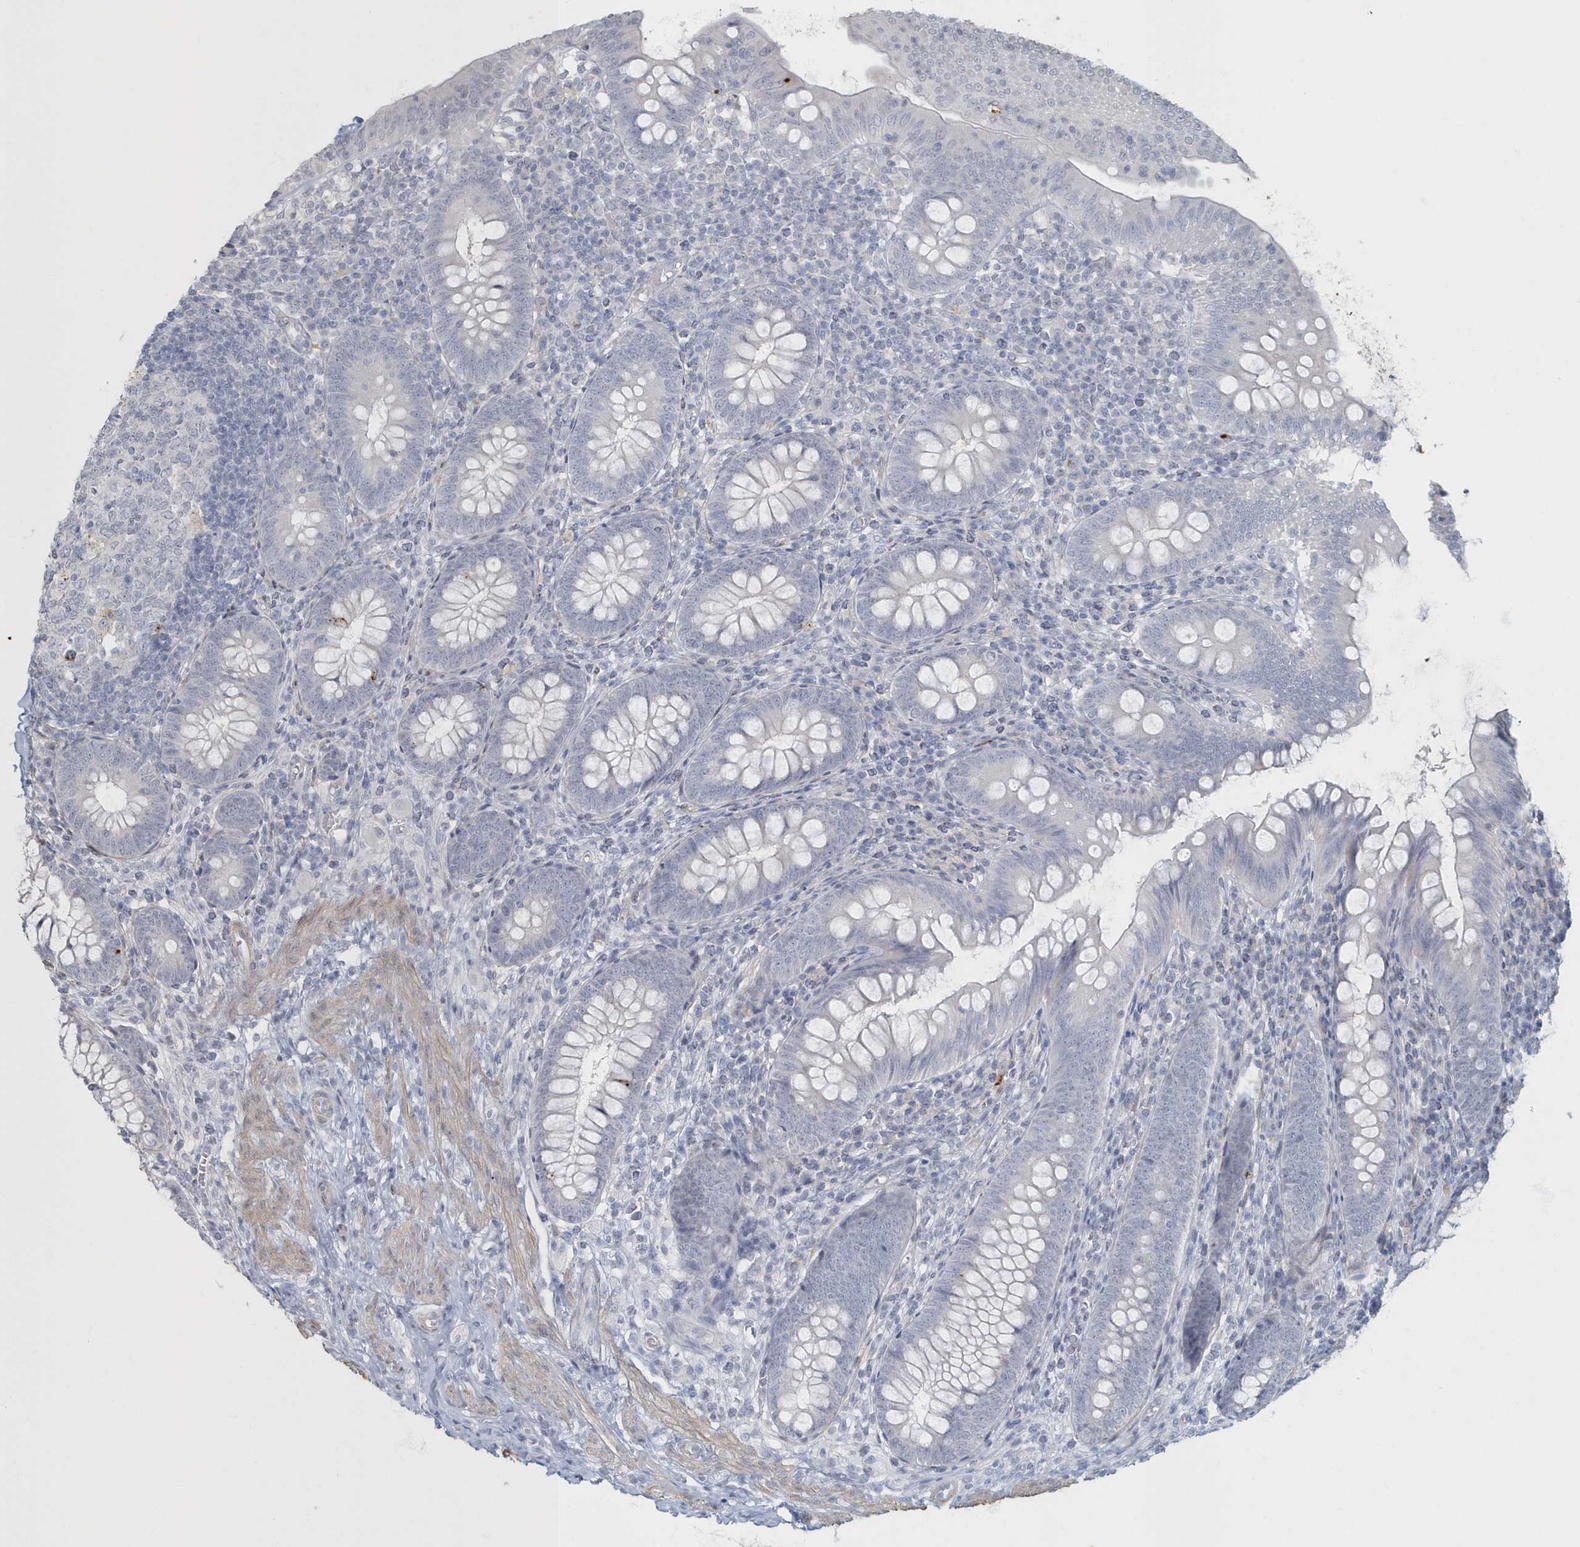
{"staining": {"intensity": "negative", "quantity": "none", "location": "none"}, "tissue": "appendix", "cell_type": "Glandular cells", "image_type": "normal", "snomed": [{"axis": "morphology", "description": "Normal tissue, NOS"}, {"axis": "topography", "description": "Appendix"}], "caption": "Immunohistochemical staining of normal appendix demonstrates no significant expression in glandular cells. (DAB (3,3'-diaminobenzidine) immunohistochemistry (IHC), high magnification).", "gene": "MYOT", "patient": {"sex": "male", "age": 14}}